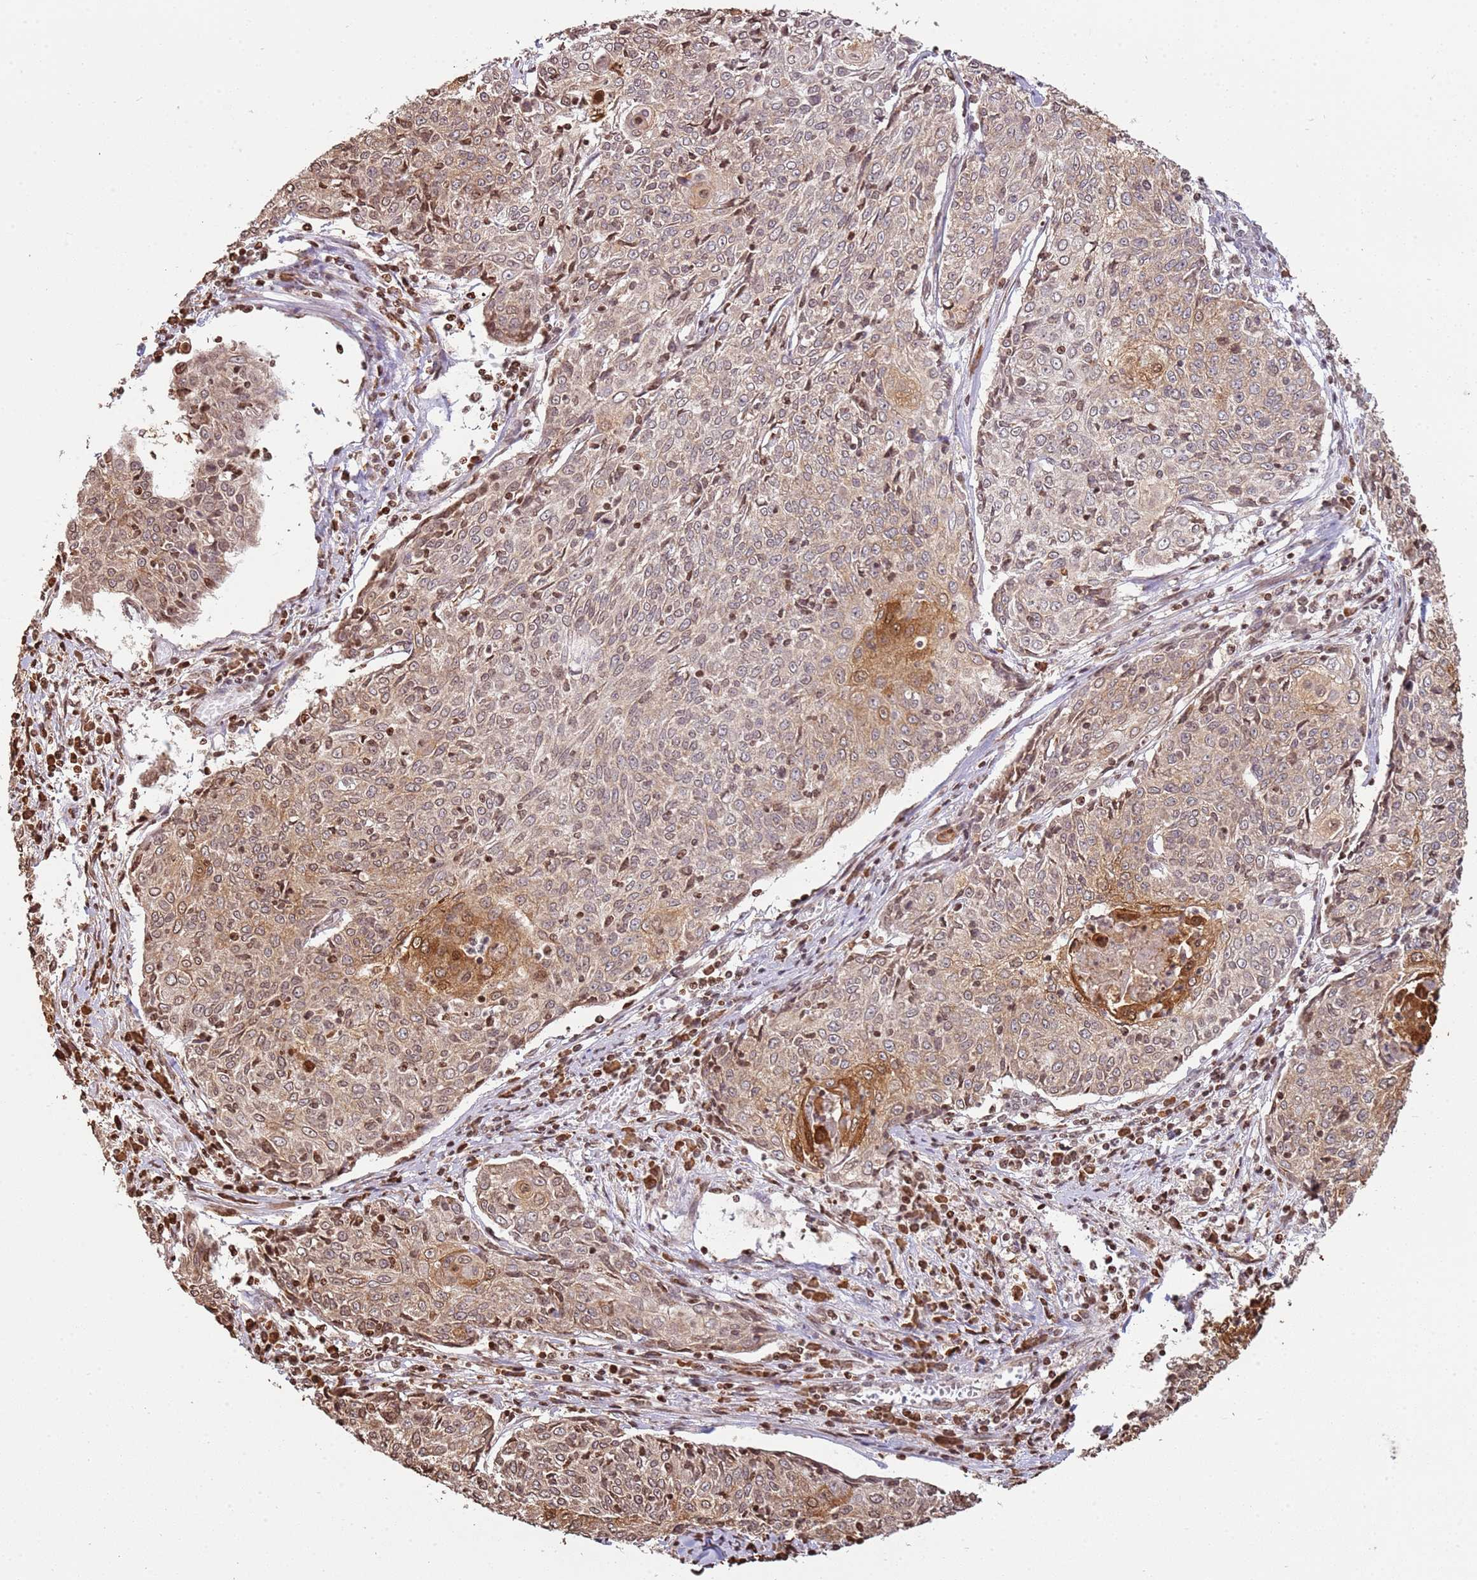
{"staining": {"intensity": "moderate", "quantity": ">75%", "location": "cytoplasmic/membranous"}, "tissue": "cervical cancer", "cell_type": "Tumor cells", "image_type": "cancer", "snomed": [{"axis": "morphology", "description": "Squamous cell carcinoma, NOS"}, {"axis": "topography", "description": "Cervix"}], "caption": "A photomicrograph showing moderate cytoplasmic/membranous positivity in about >75% of tumor cells in cervical squamous cell carcinoma, as visualized by brown immunohistochemical staining.", "gene": "SCAF1", "patient": {"sex": "female", "age": 48}}